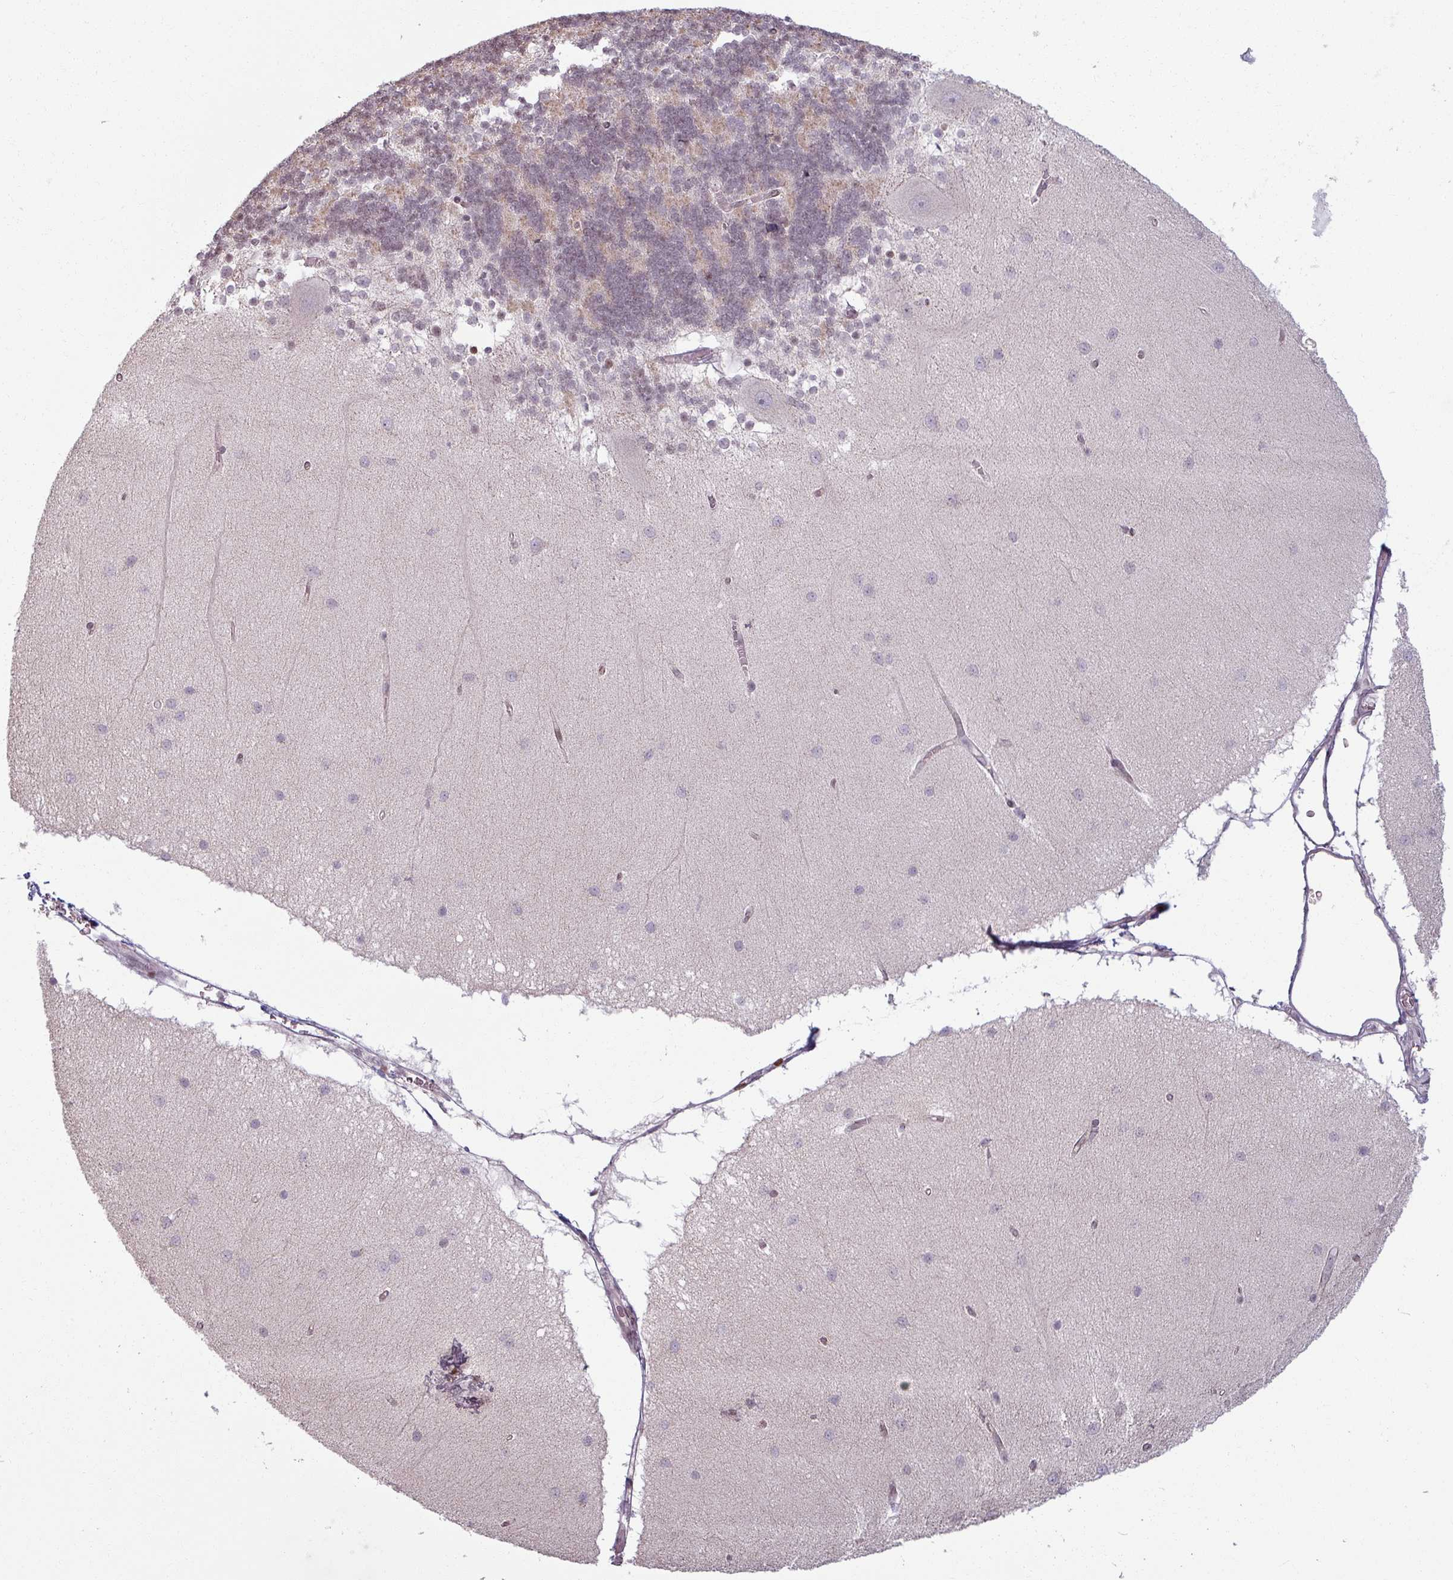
{"staining": {"intensity": "moderate", "quantity": "25%-75%", "location": "cytoplasmic/membranous,nuclear"}, "tissue": "cerebellum", "cell_type": "Cells in granular layer", "image_type": "normal", "snomed": [{"axis": "morphology", "description": "Normal tissue, NOS"}, {"axis": "topography", "description": "Cerebellum"}], "caption": "Cerebellum stained with IHC exhibits moderate cytoplasmic/membranous,nuclear staining in approximately 25%-75% of cells in granular layer. (brown staining indicates protein expression, while blue staining denotes nuclei).", "gene": "NCOR1", "patient": {"sex": "female", "age": 54}}